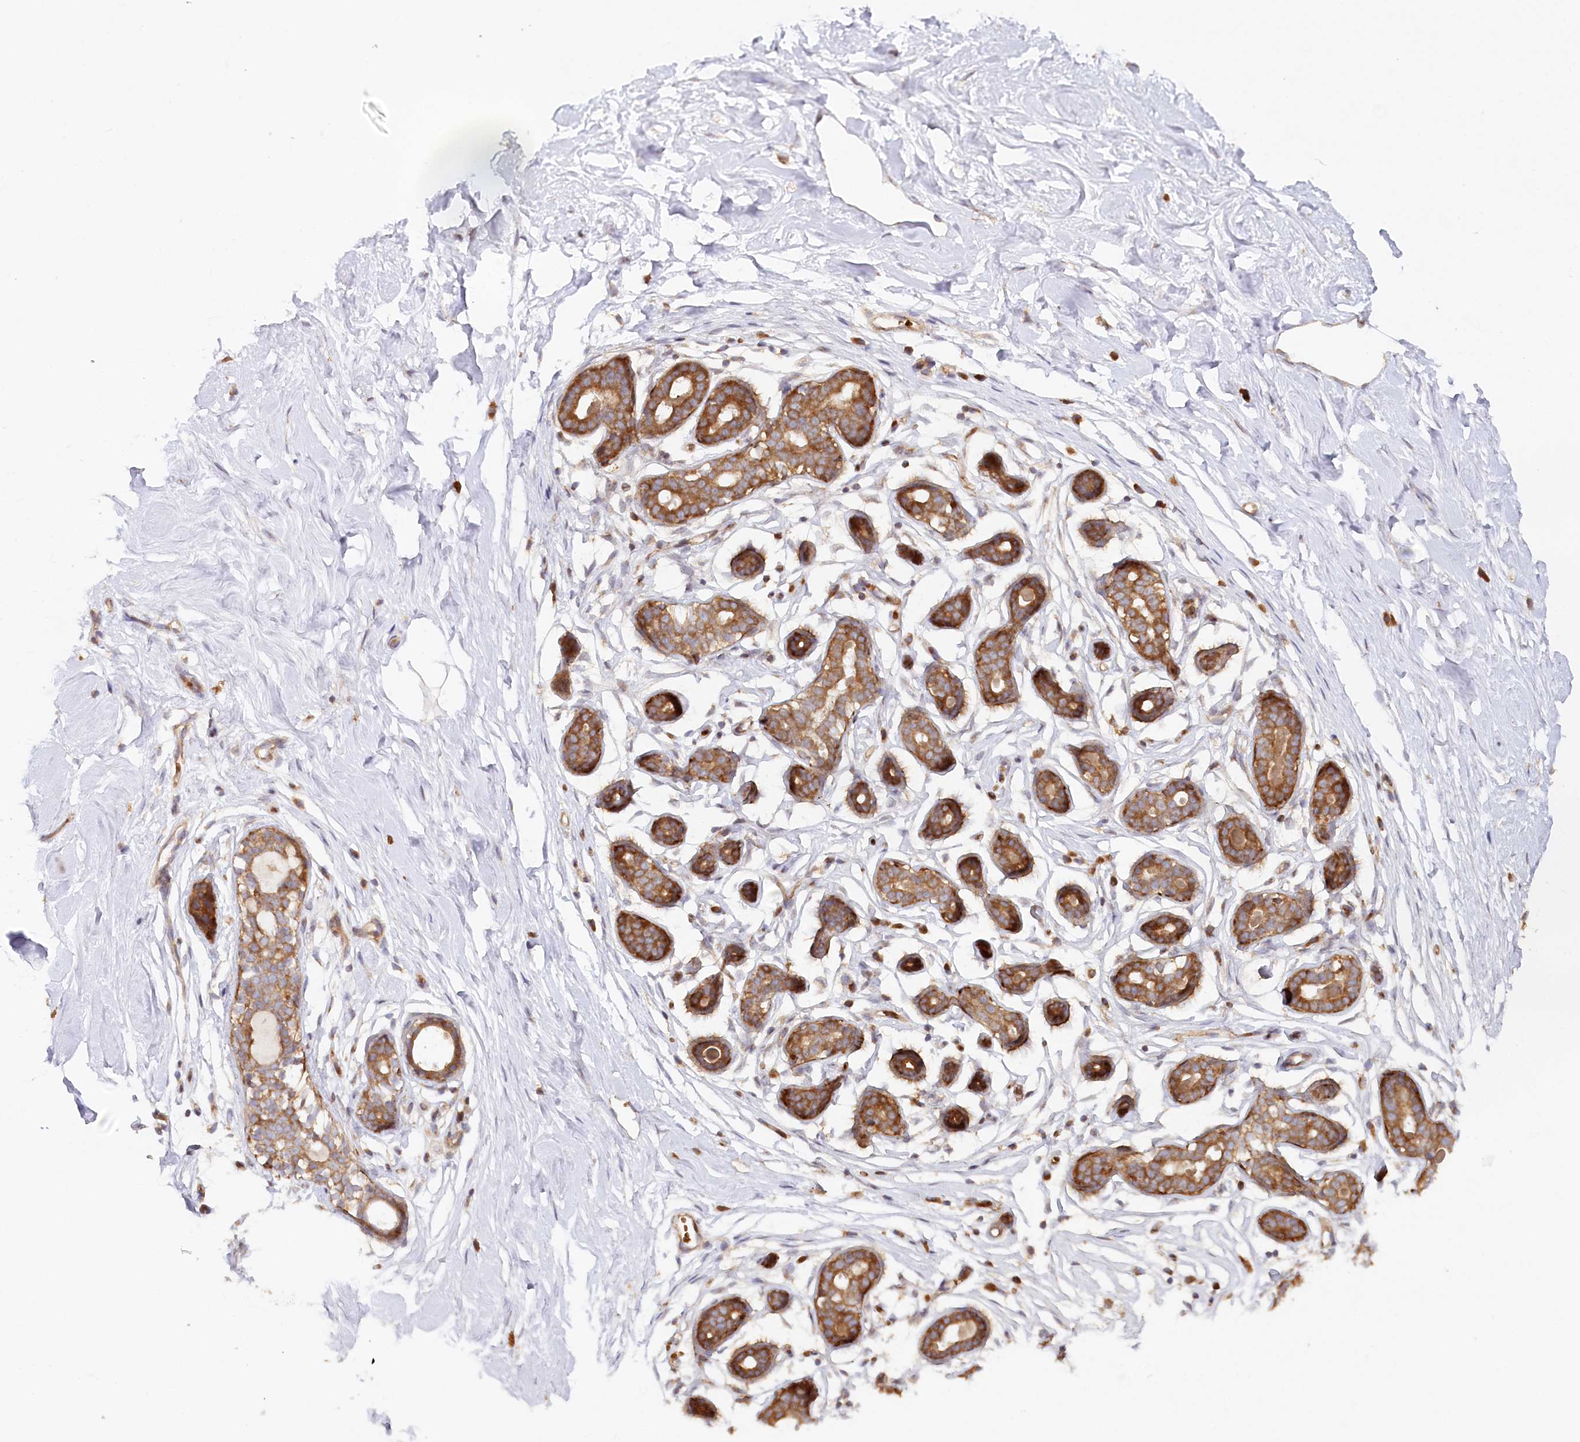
{"staining": {"intensity": "negative", "quantity": "none", "location": "none"}, "tissue": "breast", "cell_type": "Adipocytes", "image_type": "normal", "snomed": [{"axis": "morphology", "description": "Normal tissue, NOS"}, {"axis": "morphology", "description": "Adenoma, NOS"}, {"axis": "topography", "description": "Breast"}], "caption": "Human breast stained for a protein using immunohistochemistry displays no staining in adipocytes.", "gene": "PAIP2", "patient": {"sex": "female", "age": 23}}